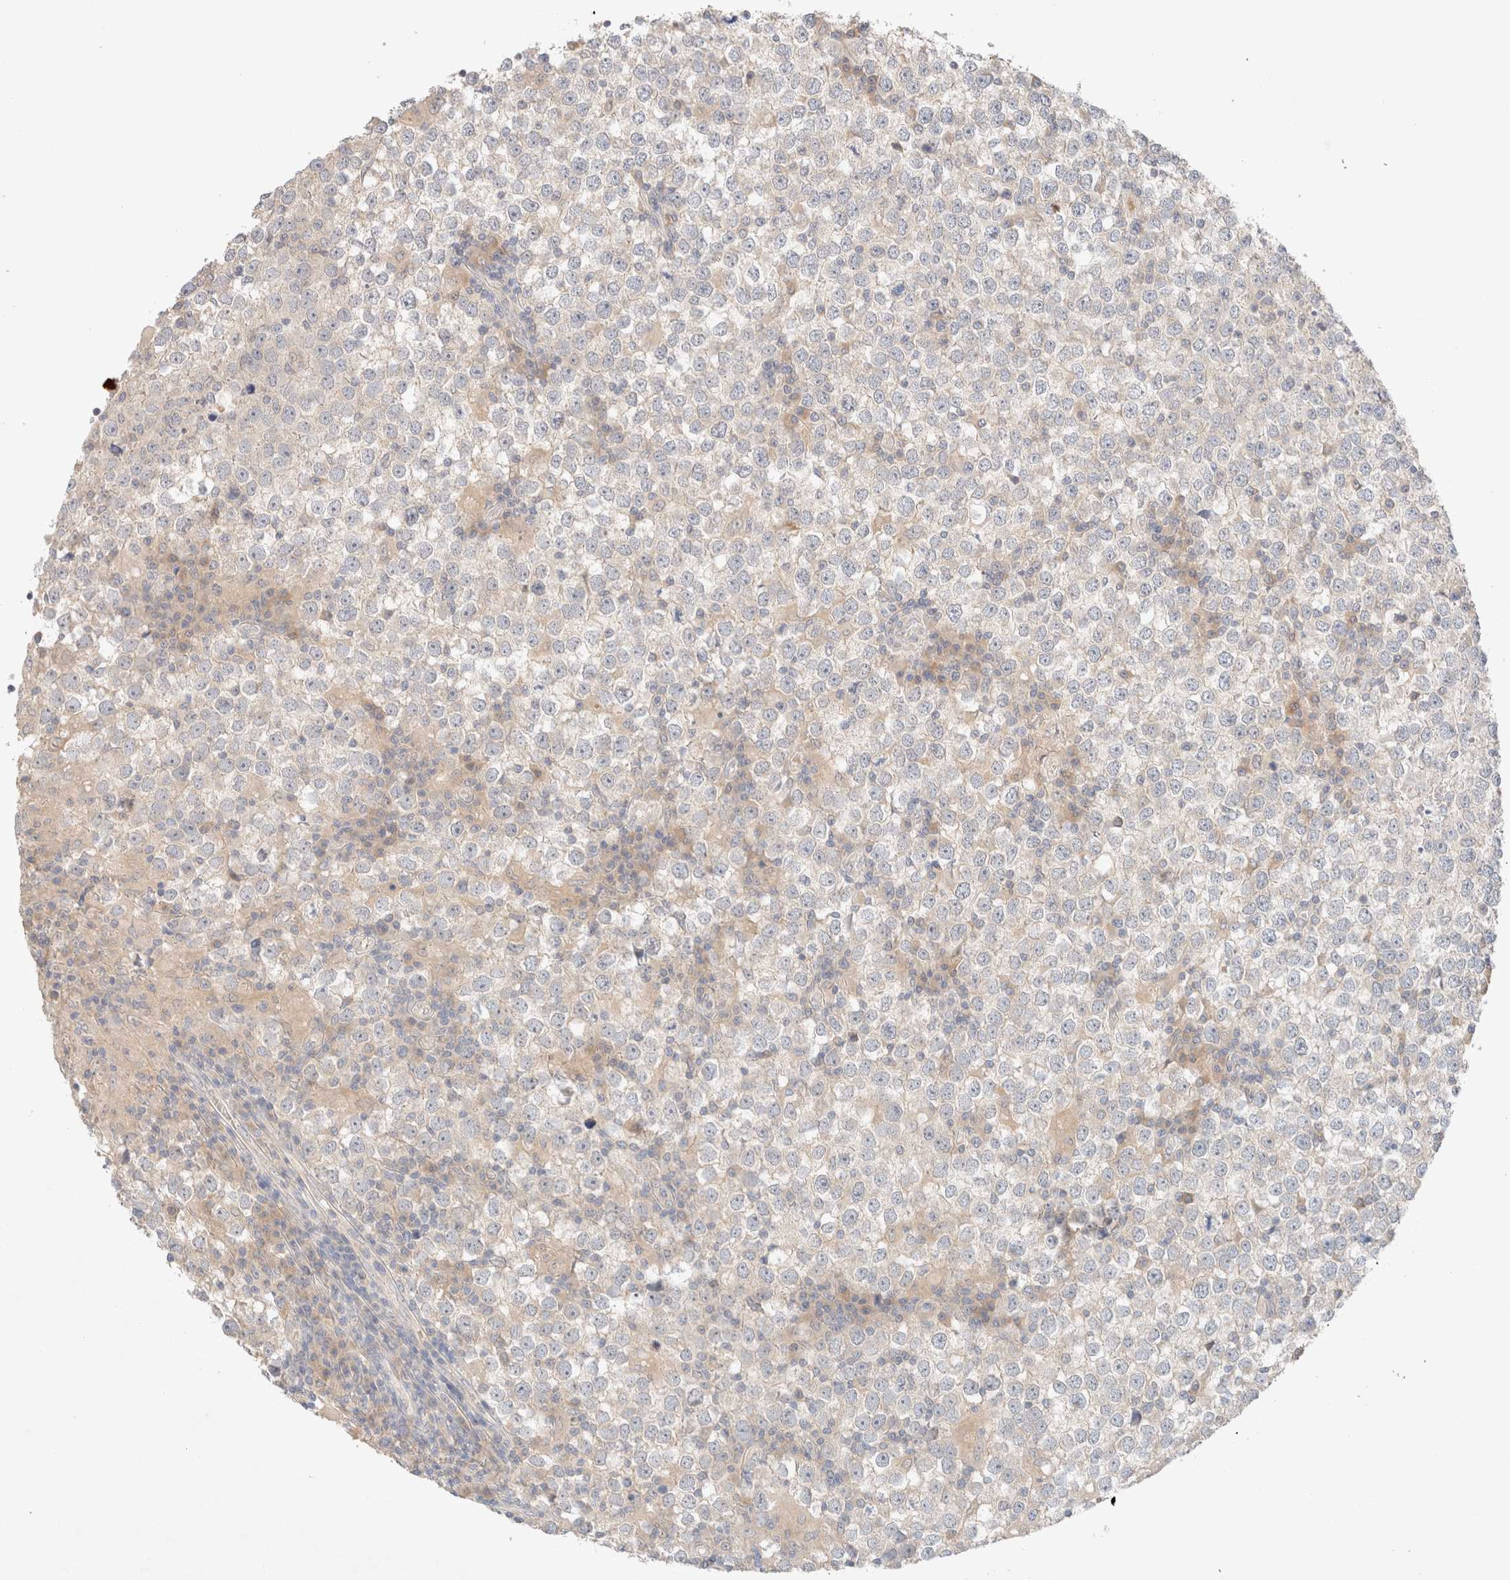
{"staining": {"intensity": "negative", "quantity": "none", "location": "none"}, "tissue": "testis cancer", "cell_type": "Tumor cells", "image_type": "cancer", "snomed": [{"axis": "morphology", "description": "Seminoma, NOS"}, {"axis": "topography", "description": "Testis"}], "caption": "Tumor cells are negative for protein expression in human testis seminoma.", "gene": "SARM1", "patient": {"sex": "male", "age": 65}}